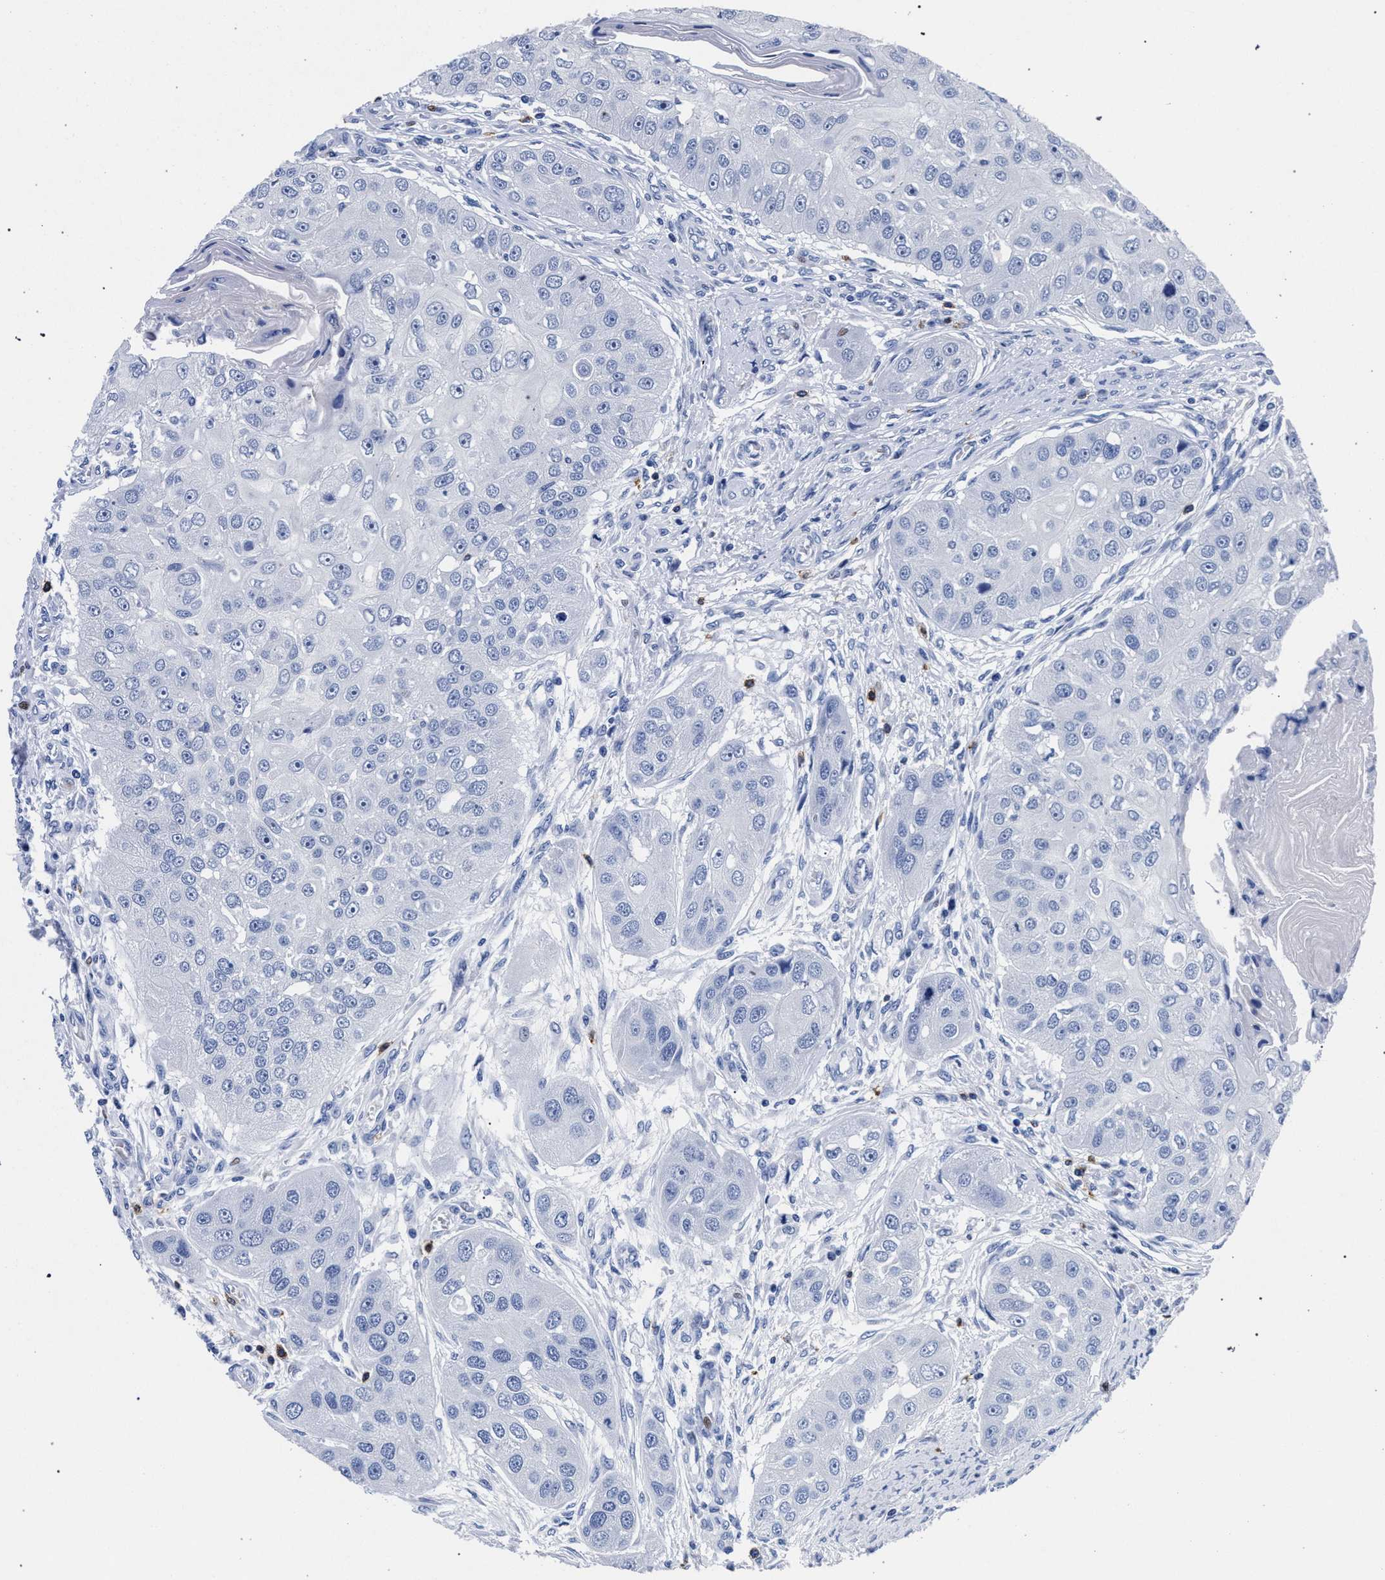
{"staining": {"intensity": "negative", "quantity": "none", "location": "none"}, "tissue": "head and neck cancer", "cell_type": "Tumor cells", "image_type": "cancer", "snomed": [{"axis": "morphology", "description": "Normal tissue, NOS"}, {"axis": "morphology", "description": "Squamous cell carcinoma, NOS"}, {"axis": "topography", "description": "Skeletal muscle"}, {"axis": "topography", "description": "Head-Neck"}], "caption": "Immunohistochemical staining of human head and neck cancer reveals no significant staining in tumor cells.", "gene": "KLRK1", "patient": {"sex": "male", "age": 51}}